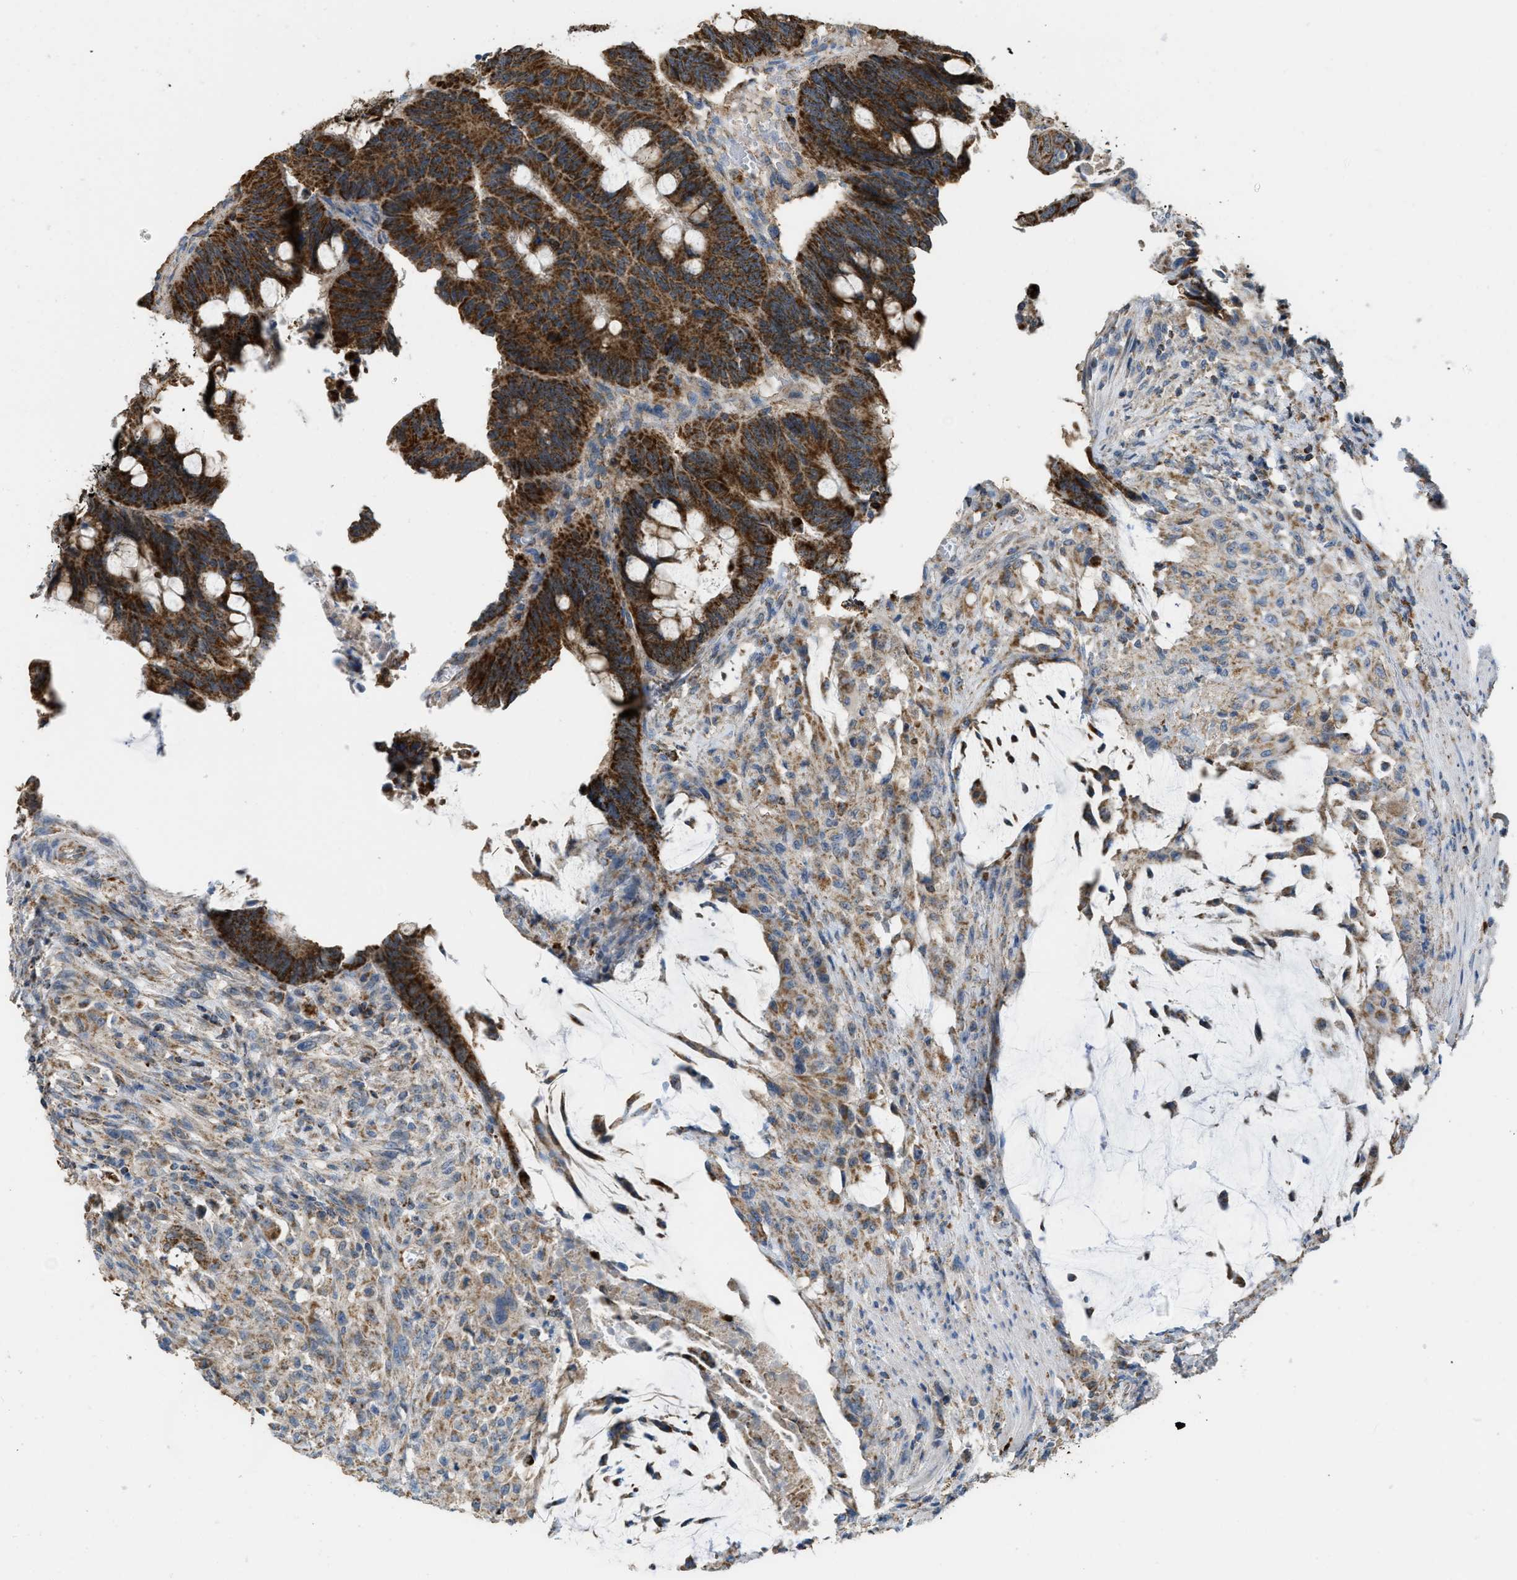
{"staining": {"intensity": "strong", "quantity": ">75%", "location": "cytoplasmic/membranous"}, "tissue": "colorectal cancer", "cell_type": "Tumor cells", "image_type": "cancer", "snomed": [{"axis": "morphology", "description": "Normal tissue, NOS"}, {"axis": "morphology", "description": "Adenocarcinoma, NOS"}, {"axis": "topography", "description": "Rectum"}, {"axis": "topography", "description": "Peripheral nerve tissue"}], "caption": "DAB immunohistochemical staining of colorectal cancer demonstrates strong cytoplasmic/membranous protein positivity in about >75% of tumor cells.", "gene": "ETFB", "patient": {"sex": "male", "age": 92}}